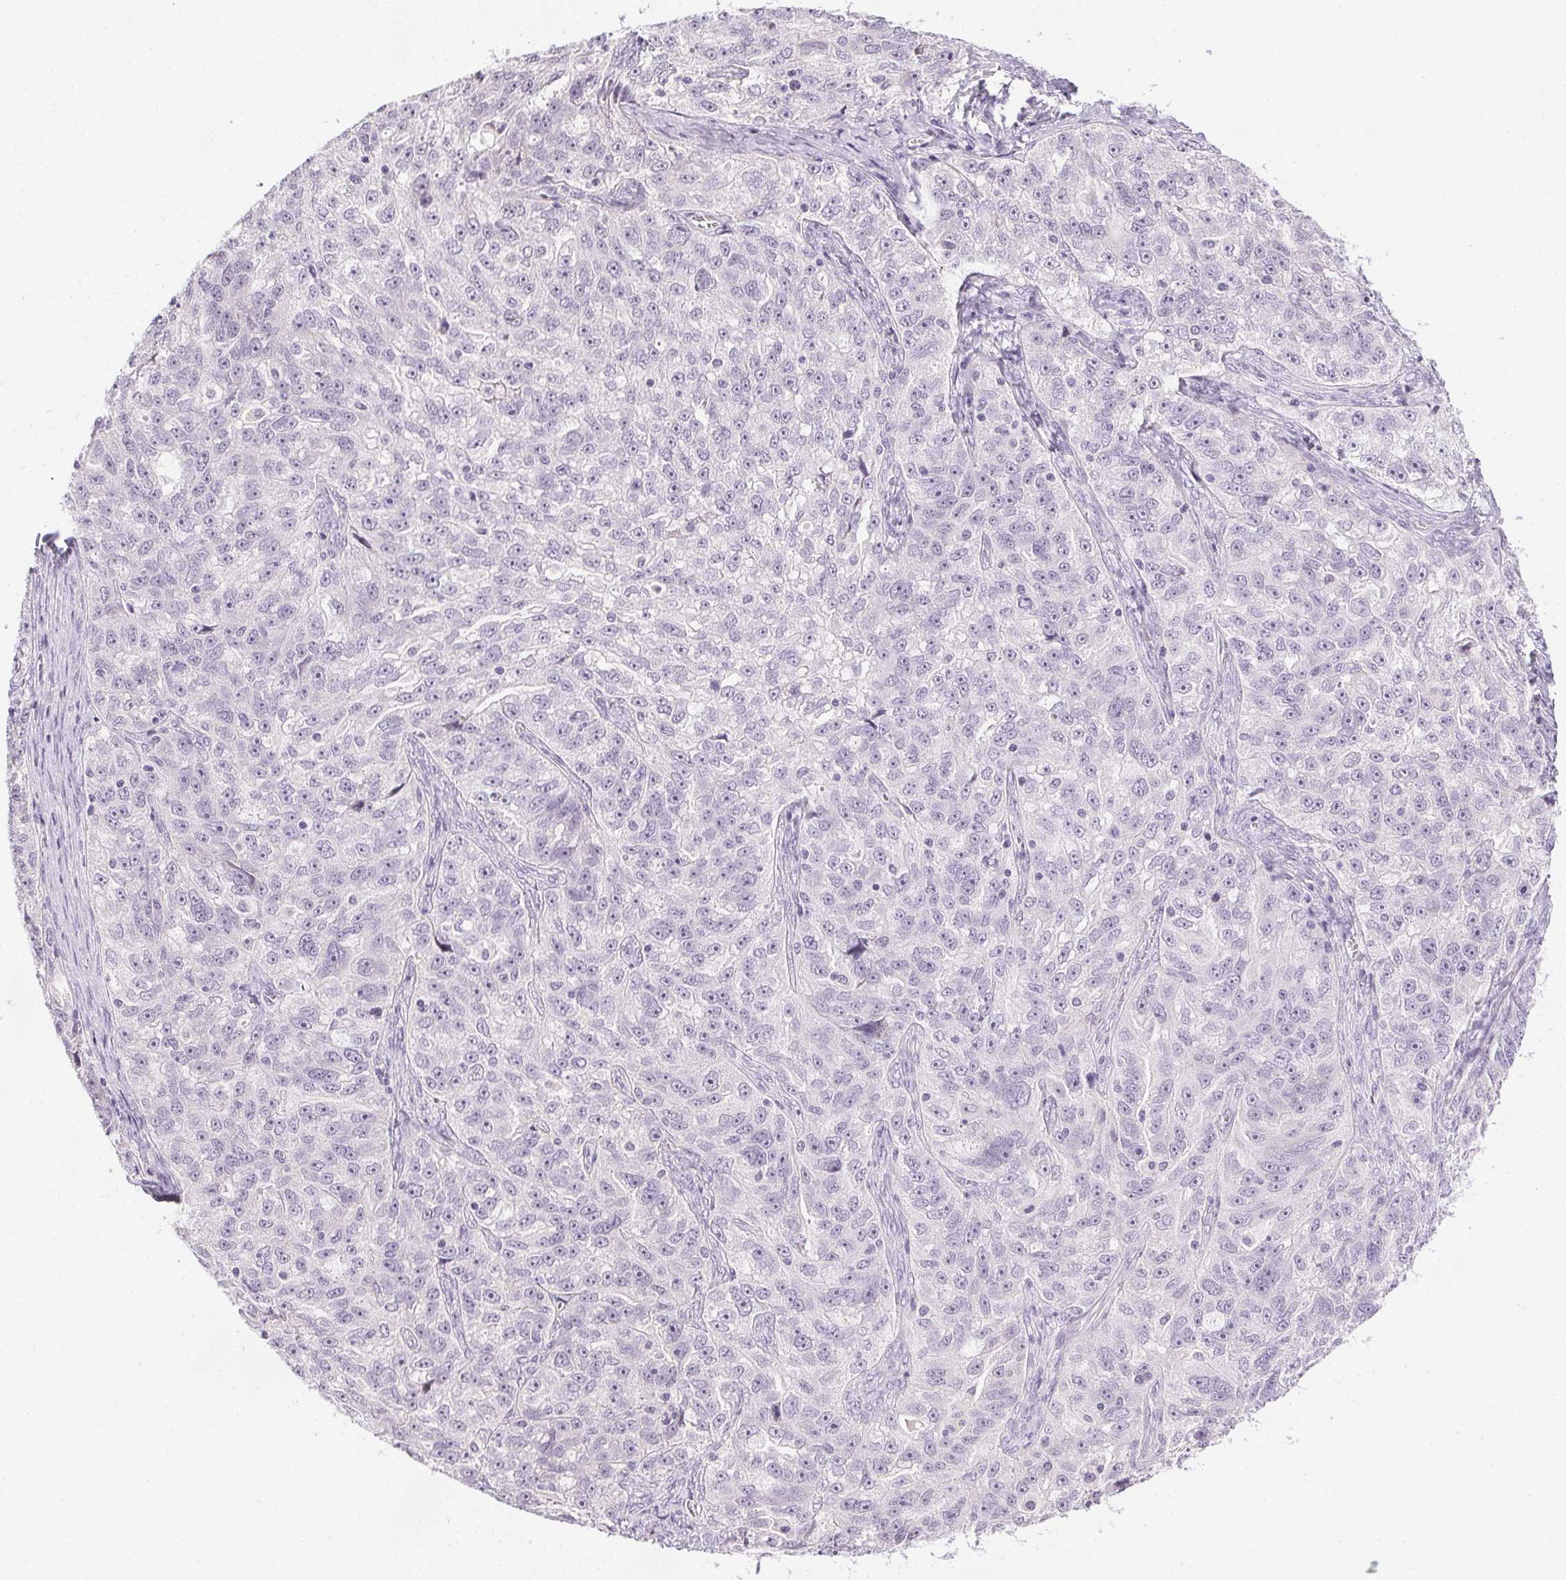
{"staining": {"intensity": "negative", "quantity": "none", "location": "none"}, "tissue": "ovarian cancer", "cell_type": "Tumor cells", "image_type": "cancer", "snomed": [{"axis": "morphology", "description": "Cystadenocarcinoma, serous, NOS"}, {"axis": "topography", "description": "Ovary"}], "caption": "The immunohistochemistry (IHC) micrograph has no significant positivity in tumor cells of serous cystadenocarcinoma (ovarian) tissue. The staining was performed using DAB to visualize the protein expression in brown, while the nuclei were stained in blue with hematoxylin (Magnification: 20x).", "gene": "GSDMC", "patient": {"sex": "female", "age": 51}}